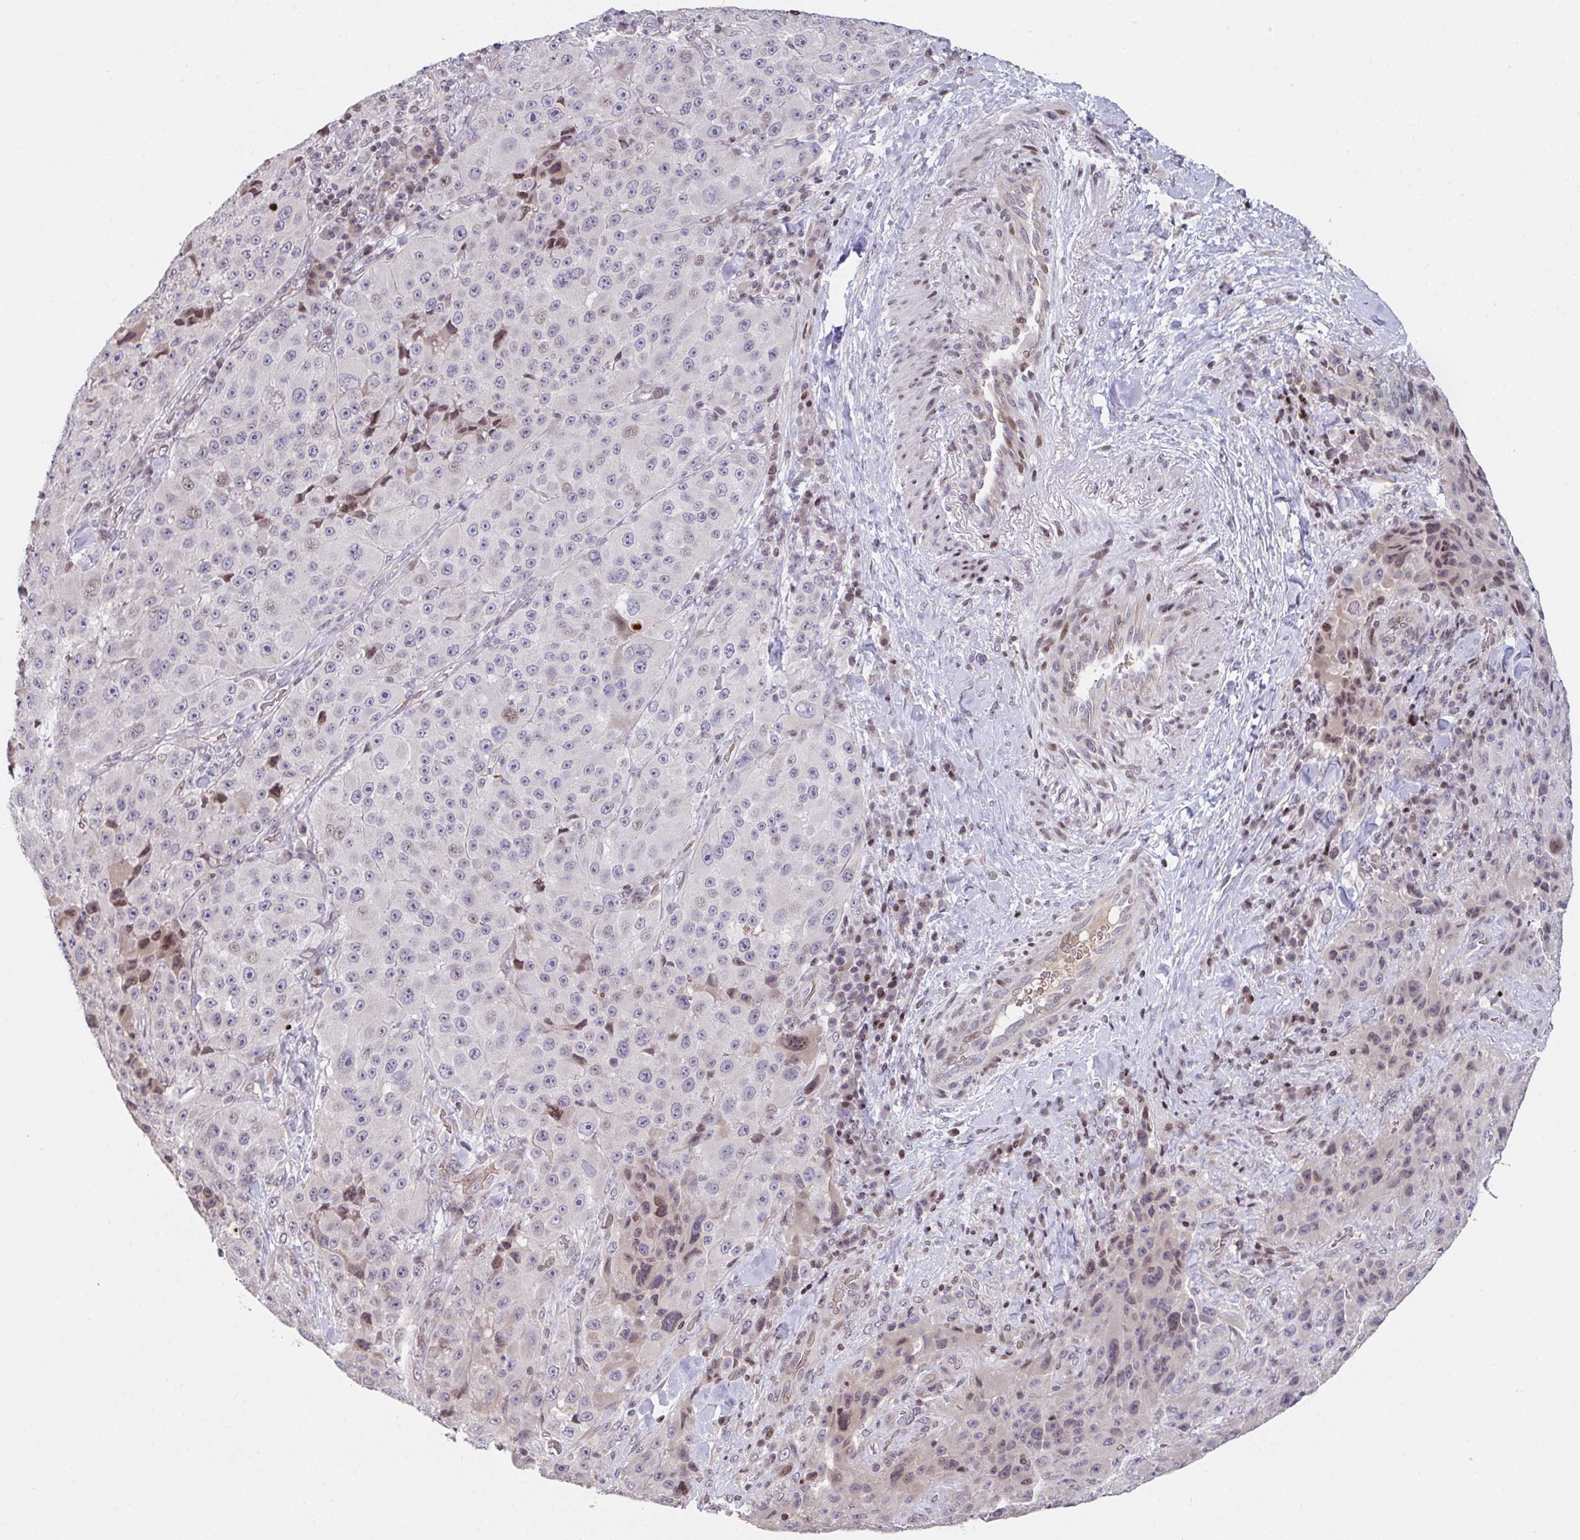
{"staining": {"intensity": "moderate", "quantity": "<25%", "location": "nuclear"}, "tissue": "melanoma", "cell_type": "Tumor cells", "image_type": "cancer", "snomed": [{"axis": "morphology", "description": "Malignant melanoma, Metastatic site"}, {"axis": "topography", "description": "Lymph node"}], "caption": "Melanoma was stained to show a protein in brown. There is low levels of moderate nuclear positivity in approximately <25% of tumor cells. (DAB = brown stain, brightfield microscopy at high magnification).", "gene": "PCDHB8", "patient": {"sex": "male", "age": 62}}